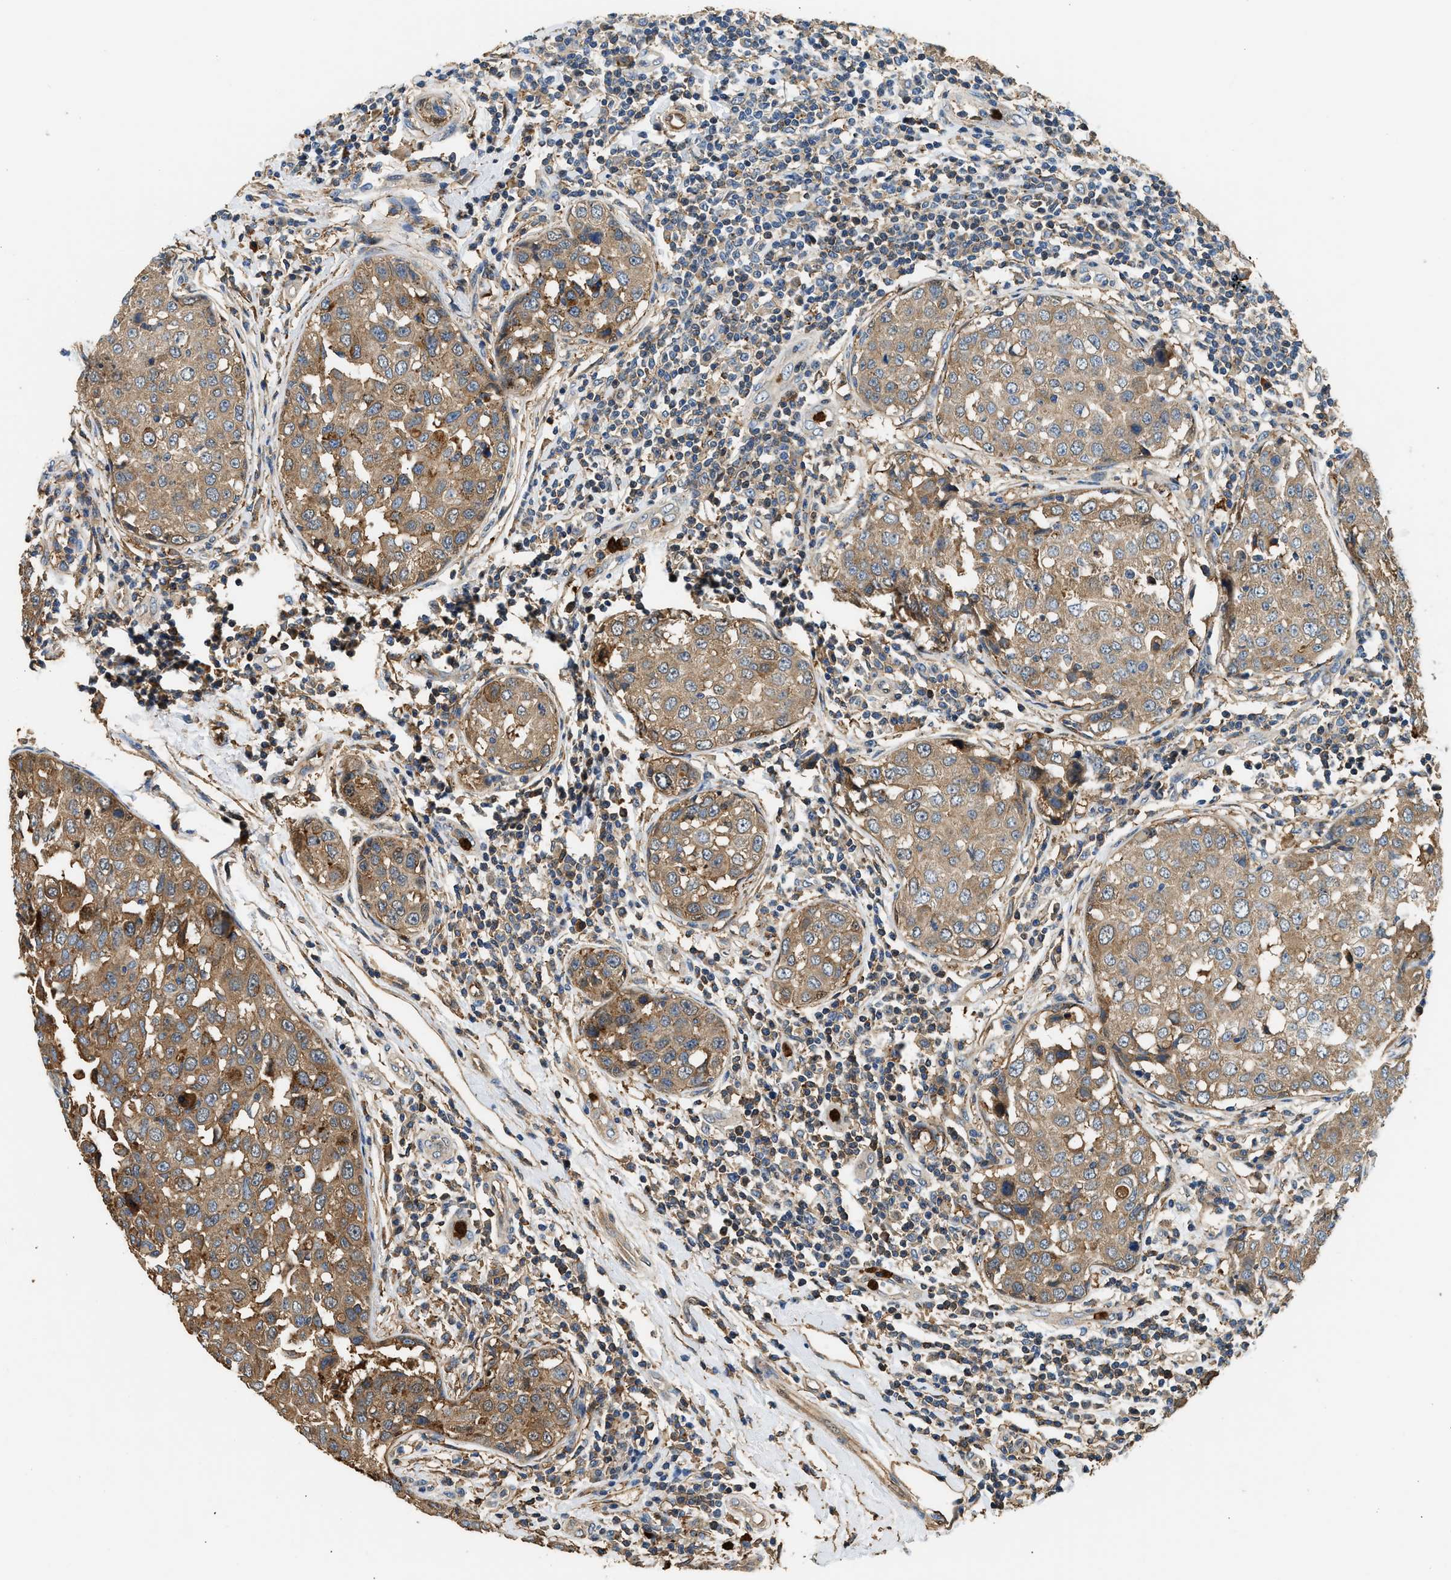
{"staining": {"intensity": "moderate", "quantity": ">75%", "location": "cytoplasmic/membranous"}, "tissue": "breast cancer", "cell_type": "Tumor cells", "image_type": "cancer", "snomed": [{"axis": "morphology", "description": "Duct carcinoma"}, {"axis": "topography", "description": "Breast"}], "caption": "DAB (3,3'-diaminobenzidine) immunohistochemical staining of intraductal carcinoma (breast) shows moderate cytoplasmic/membranous protein staining in approximately >75% of tumor cells.", "gene": "ANXA3", "patient": {"sex": "female", "age": 27}}